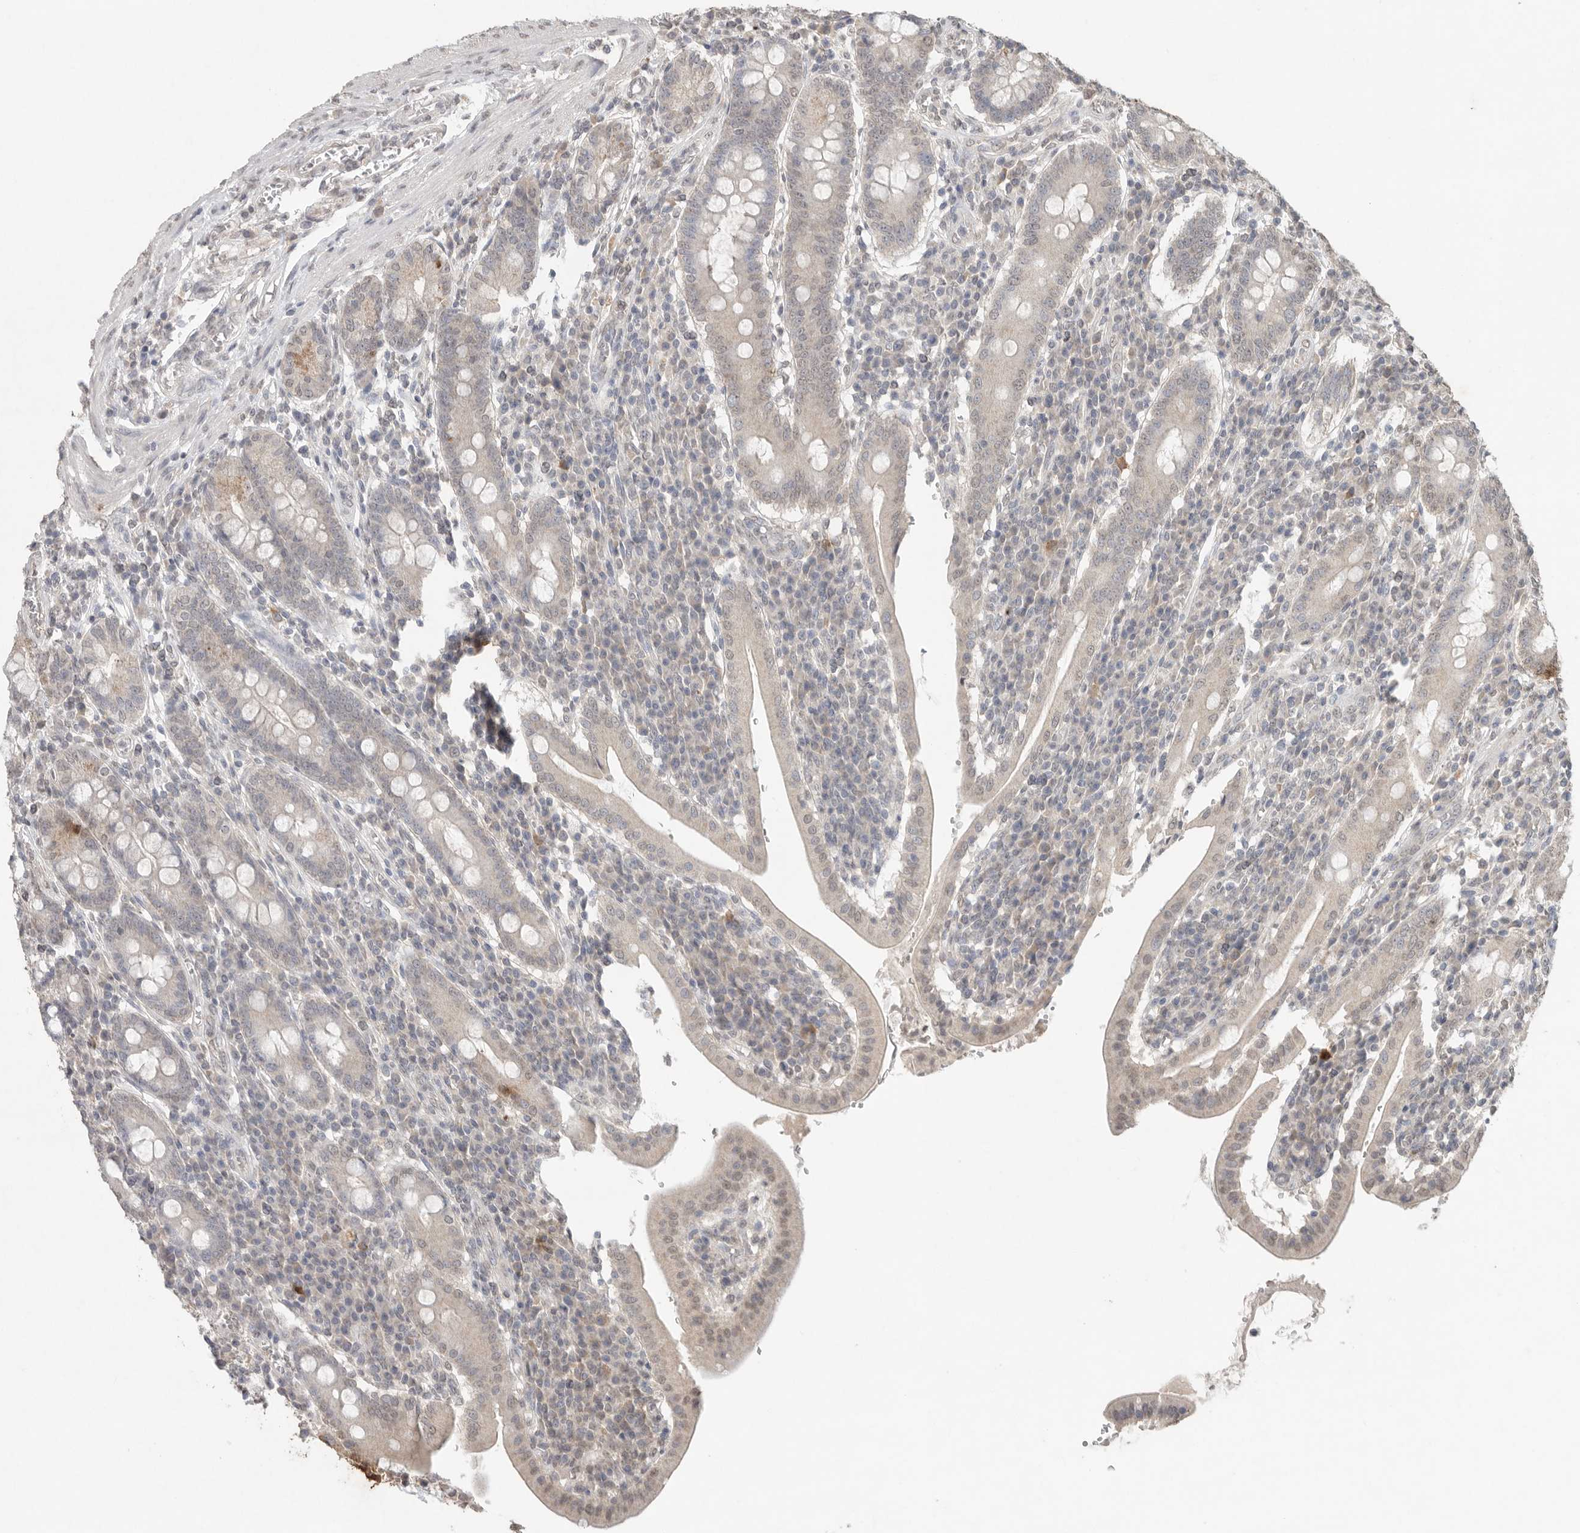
{"staining": {"intensity": "weak", "quantity": "<25%", "location": "cytoplasmic/membranous"}, "tissue": "duodenum", "cell_type": "Glandular cells", "image_type": "normal", "snomed": [{"axis": "morphology", "description": "Normal tissue, NOS"}, {"axis": "morphology", "description": "Adenocarcinoma, NOS"}, {"axis": "topography", "description": "Pancreas"}, {"axis": "topography", "description": "Duodenum"}], "caption": "This is a histopathology image of IHC staining of unremarkable duodenum, which shows no positivity in glandular cells.", "gene": "KLK5", "patient": {"sex": "male", "age": 50}}